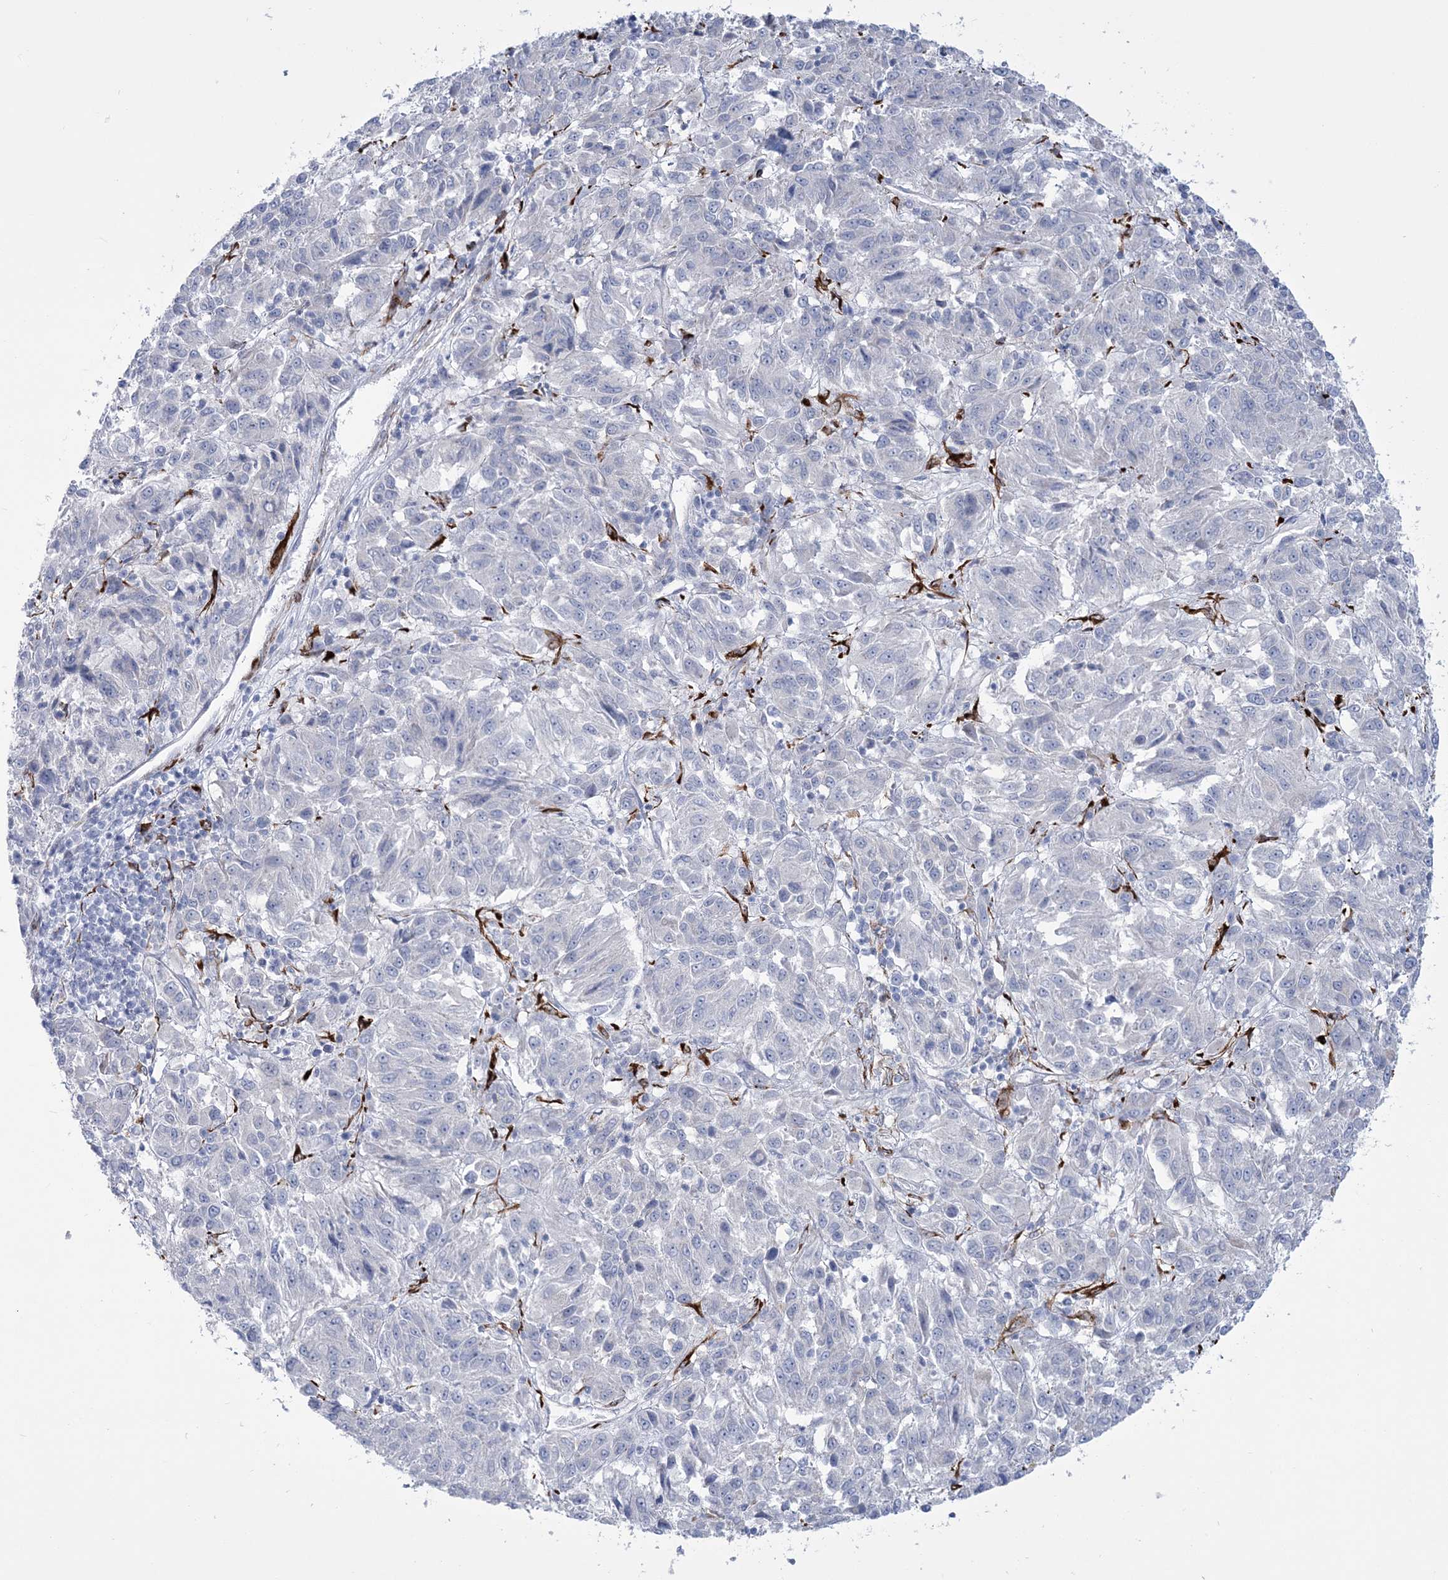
{"staining": {"intensity": "negative", "quantity": "none", "location": "none"}, "tissue": "melanoma", "cell_type": "Tumor cells", "image_type": "cancer", "snomed": [{"axis": "morphology", "description": "Malignant melanoma, Metastatic site"}, {"axis": "topography", "description": "Lung"}], "caption": "Tumor cells are negative for brown protein staining in melanoma. (Stains: DAB immunohistochemistry (IHC) with hematoxylin counter stain, Microscopy: brightfield microscopy at high magnification).", "gene": "RAB11FIP5", "patient": {"sex": "male", "age": 64}}